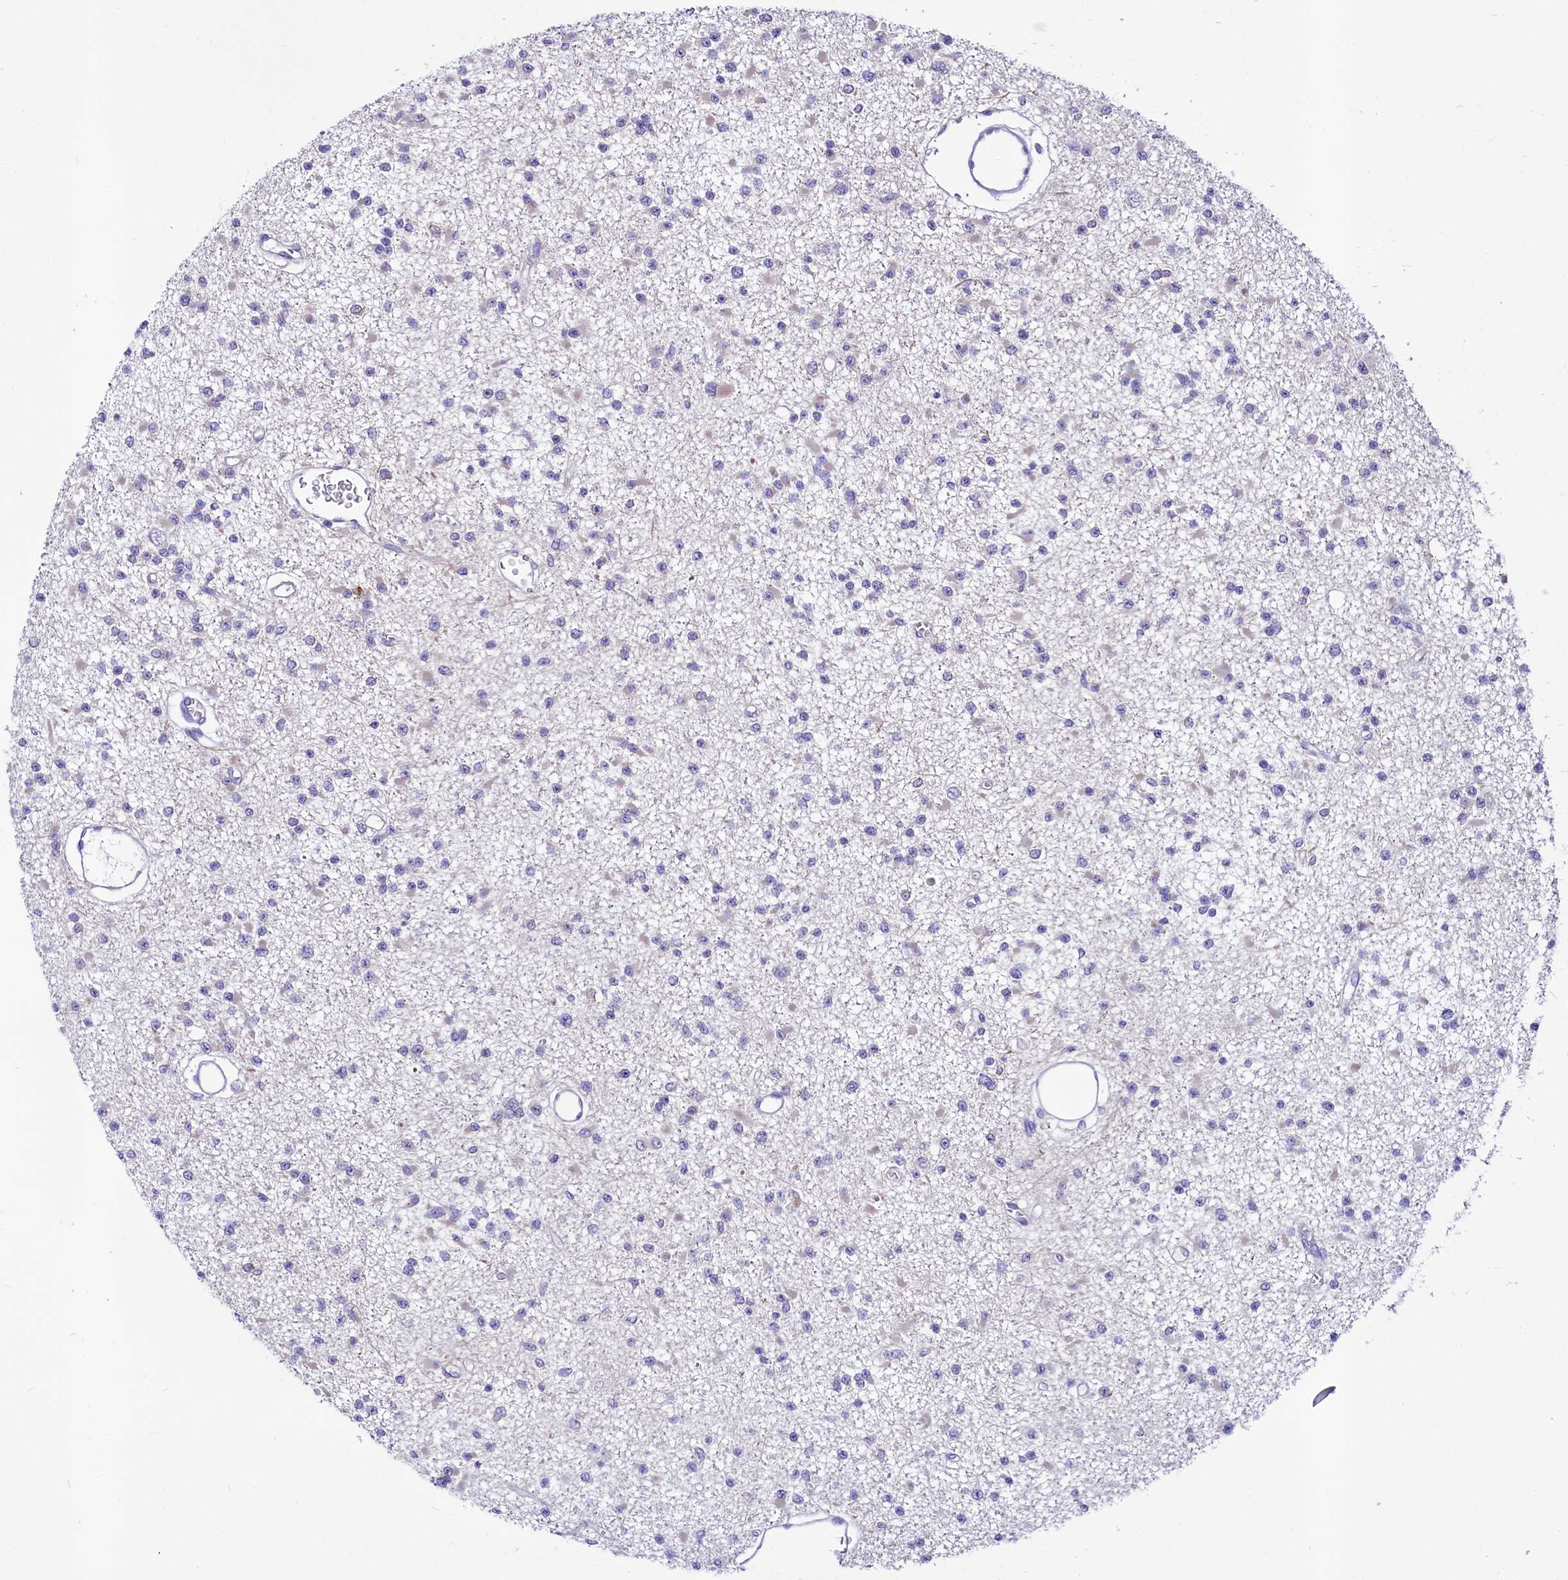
{"staining": {"intensity": "negative", "quantity": "none", "location": "none"}, "tissue": "glioma", "cell_type": "Tumor cells", "image_type": "cancer", "snomed": [{"axis": "morphology", "description": "Glioma, malignant, Low grade"}, {"axis": "topography", "description": "Brain"}], "caption": "IHC micrograph of human low-grade glioma (malignant) stained for a protein (brown), which exhibits no staining in tumor cells. (Brightfield microscopy of DAB immunohistochemistry at high magnification).", "gene": "ABHD5", "patient": {"sex": "female", "age": 22}}